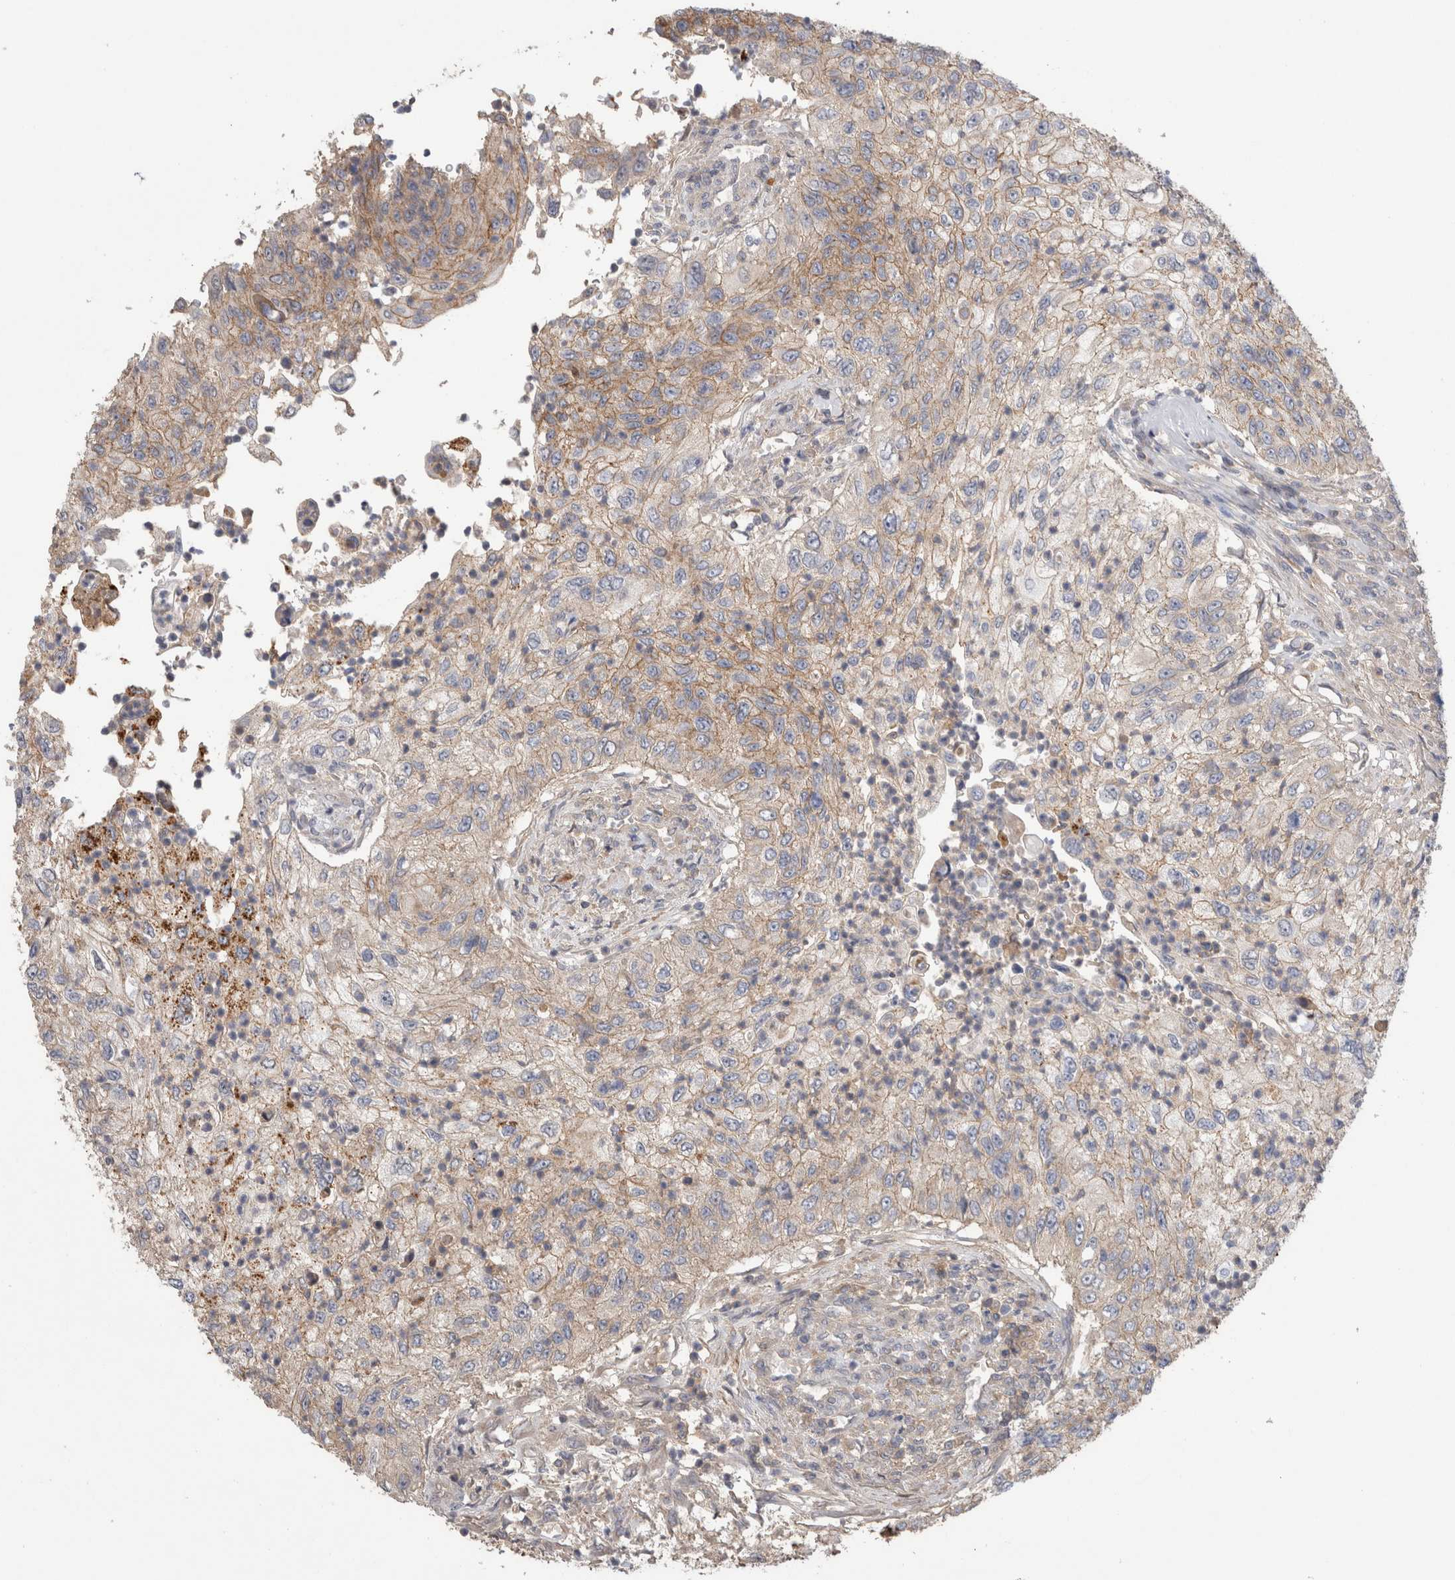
{"staining": {"intensity": "weak", "quantity": "25%-75%", "location": "cytoplasmic/membranous"}, "tissue": "urothelial cancer", "cell_type": "Tumor cells", "image_type": "cancer", "snomed": [{"axis": "morphology", "description": "Urothelial carcinoma, High grade"}, {"axis": "topography", "description": "Urinary bladder"}], "caption": "Immunohistochemistry (IHC) histopathology image of urothelial carcinoma (high-grade) stained for a protein (brown), which shows low levels of weak cytoplasmic/membranous positivity in approximately 25%-75% of tumor cells.", "gene": "PPP3CC", "patient": {"sex": "female", "age": 60}}